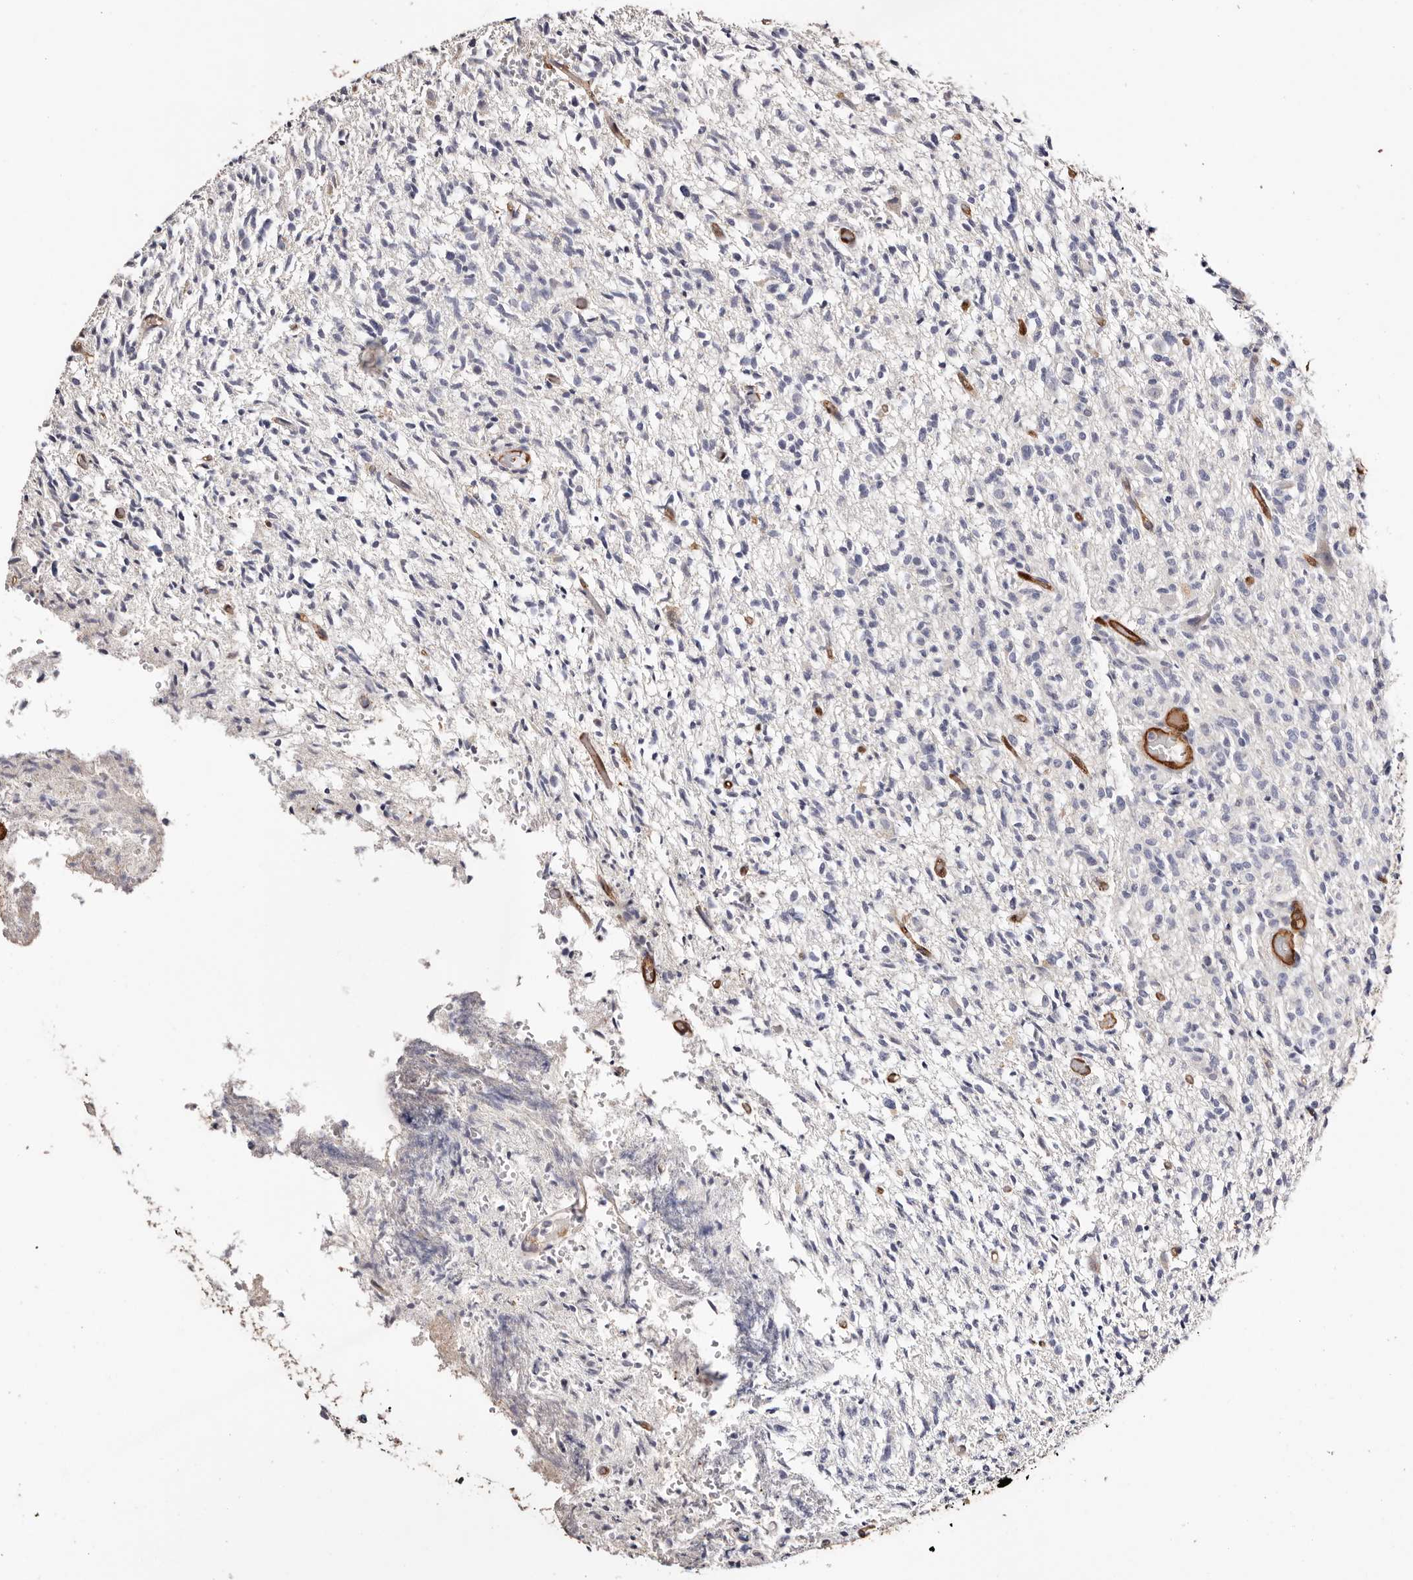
{"staining": {"intensity": "negative", "quantity": "none", "location": "none"}, "tissue": "glioma", "cell_type": "Tumor cells", "image_type": "cancer", "snomed": [{"axis": "morphology", "description": "Glioma, malignant, High grade"}, {"axis": "topography", "description": "Brain"}], "caption": "Immunohistochemistry photomicrograph of neoplastic tissue: malignant glioma (high-grade) stained with DAB shows no significant protein expression in tumor cells.", "gene": "TGM2", "patient": {"sex": "female", "age": 57}}